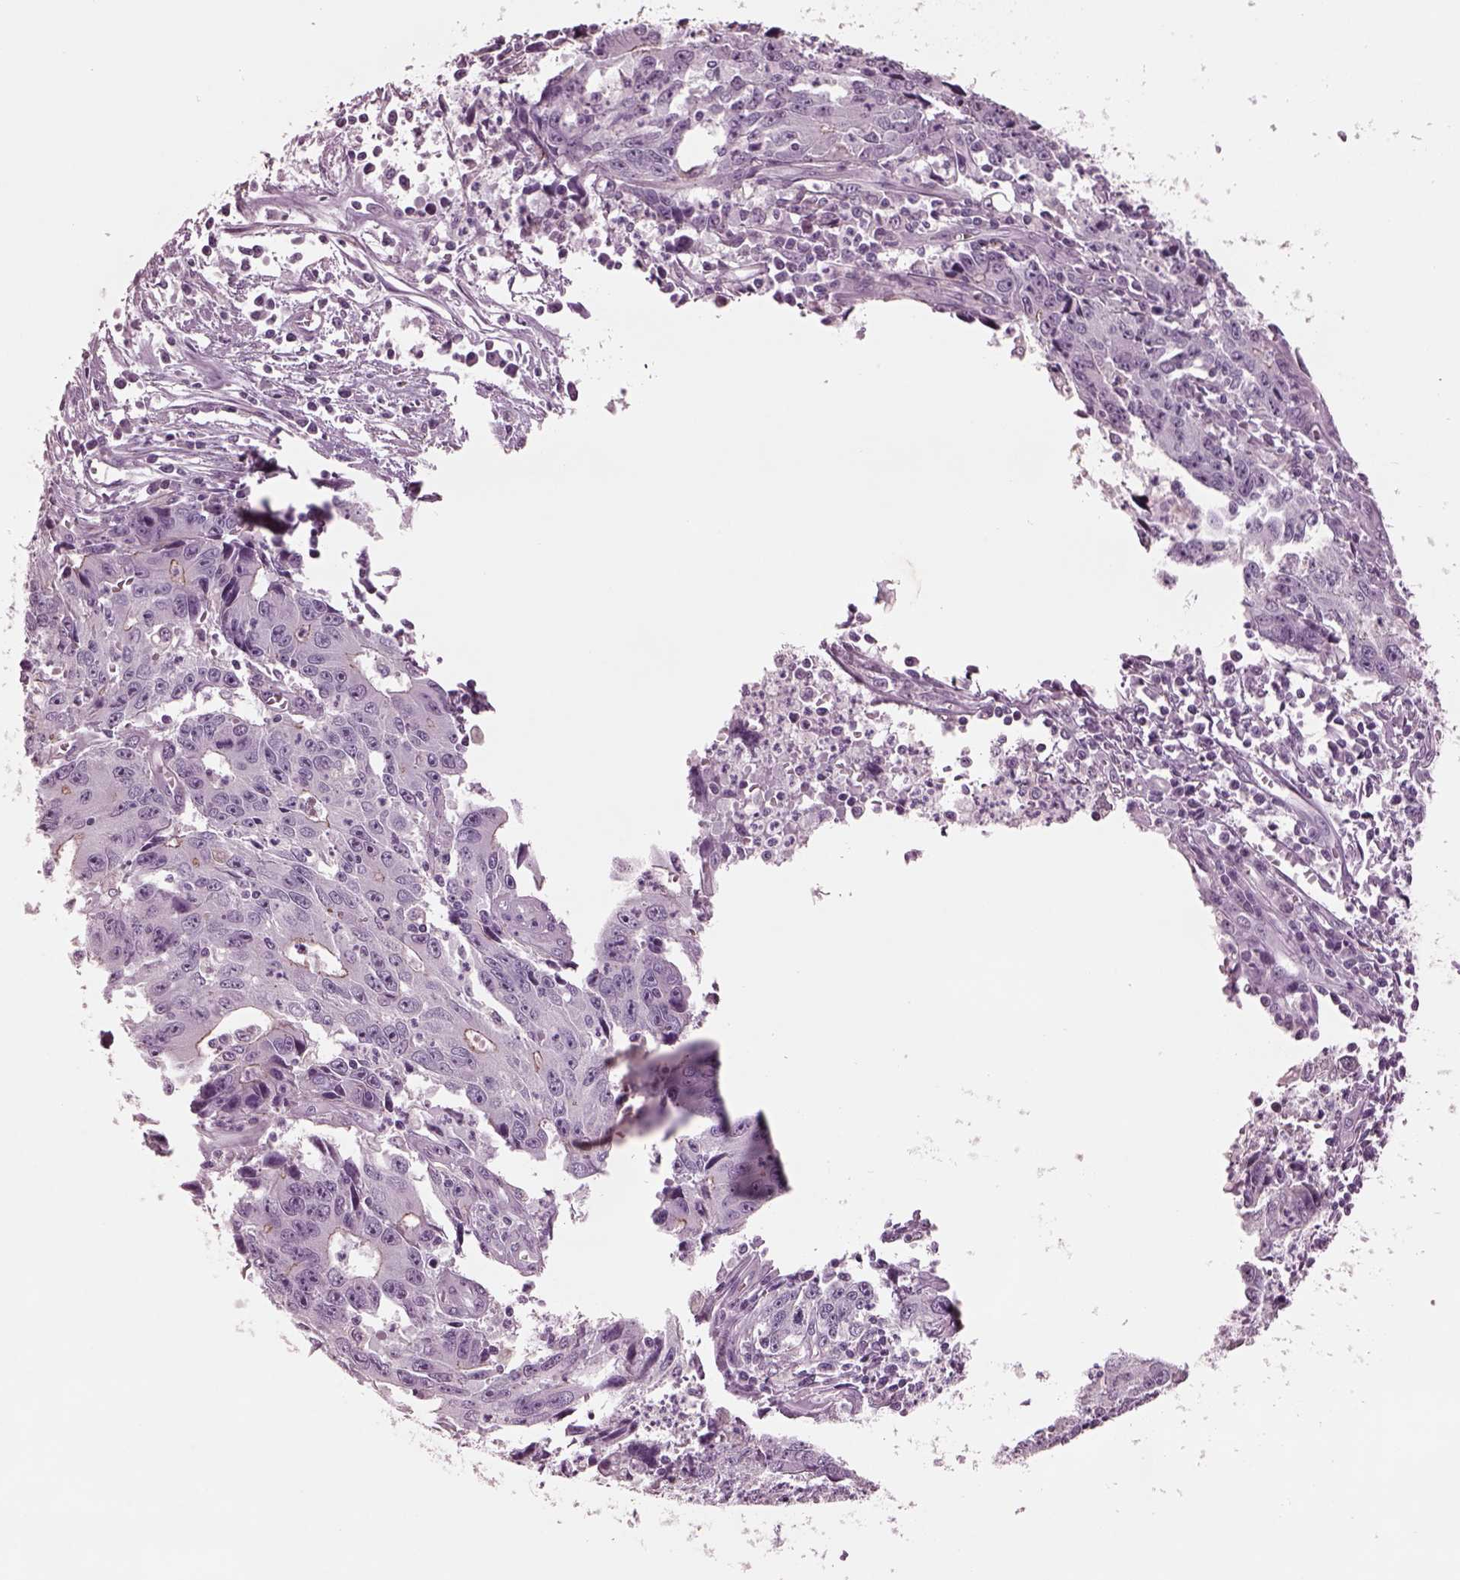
{"staining": {"intensity": "negative", "quantity": "none", "location": "none"}, "tissue": "liver cancer", "cell_type": "Tumor cells", "image_type": "cancer", "snomed": [{"axis": "morphology", "description": "Cholangiocarcinoma"}, {"axis": "topography", "description": "Liver"}], "caption": "An immunohistochemistry micrograph of liver cholangiocarcinoma is shown. There is no staining in tumor cells of liver cholangiocarcinoma. Brightfield microscopy of immunohistochemistry stained with DAB (brown) and hematoxylin (blue), captured at high magnification.", "gene": "GDF11", "patient": {"sex": "male", "age": 65}}